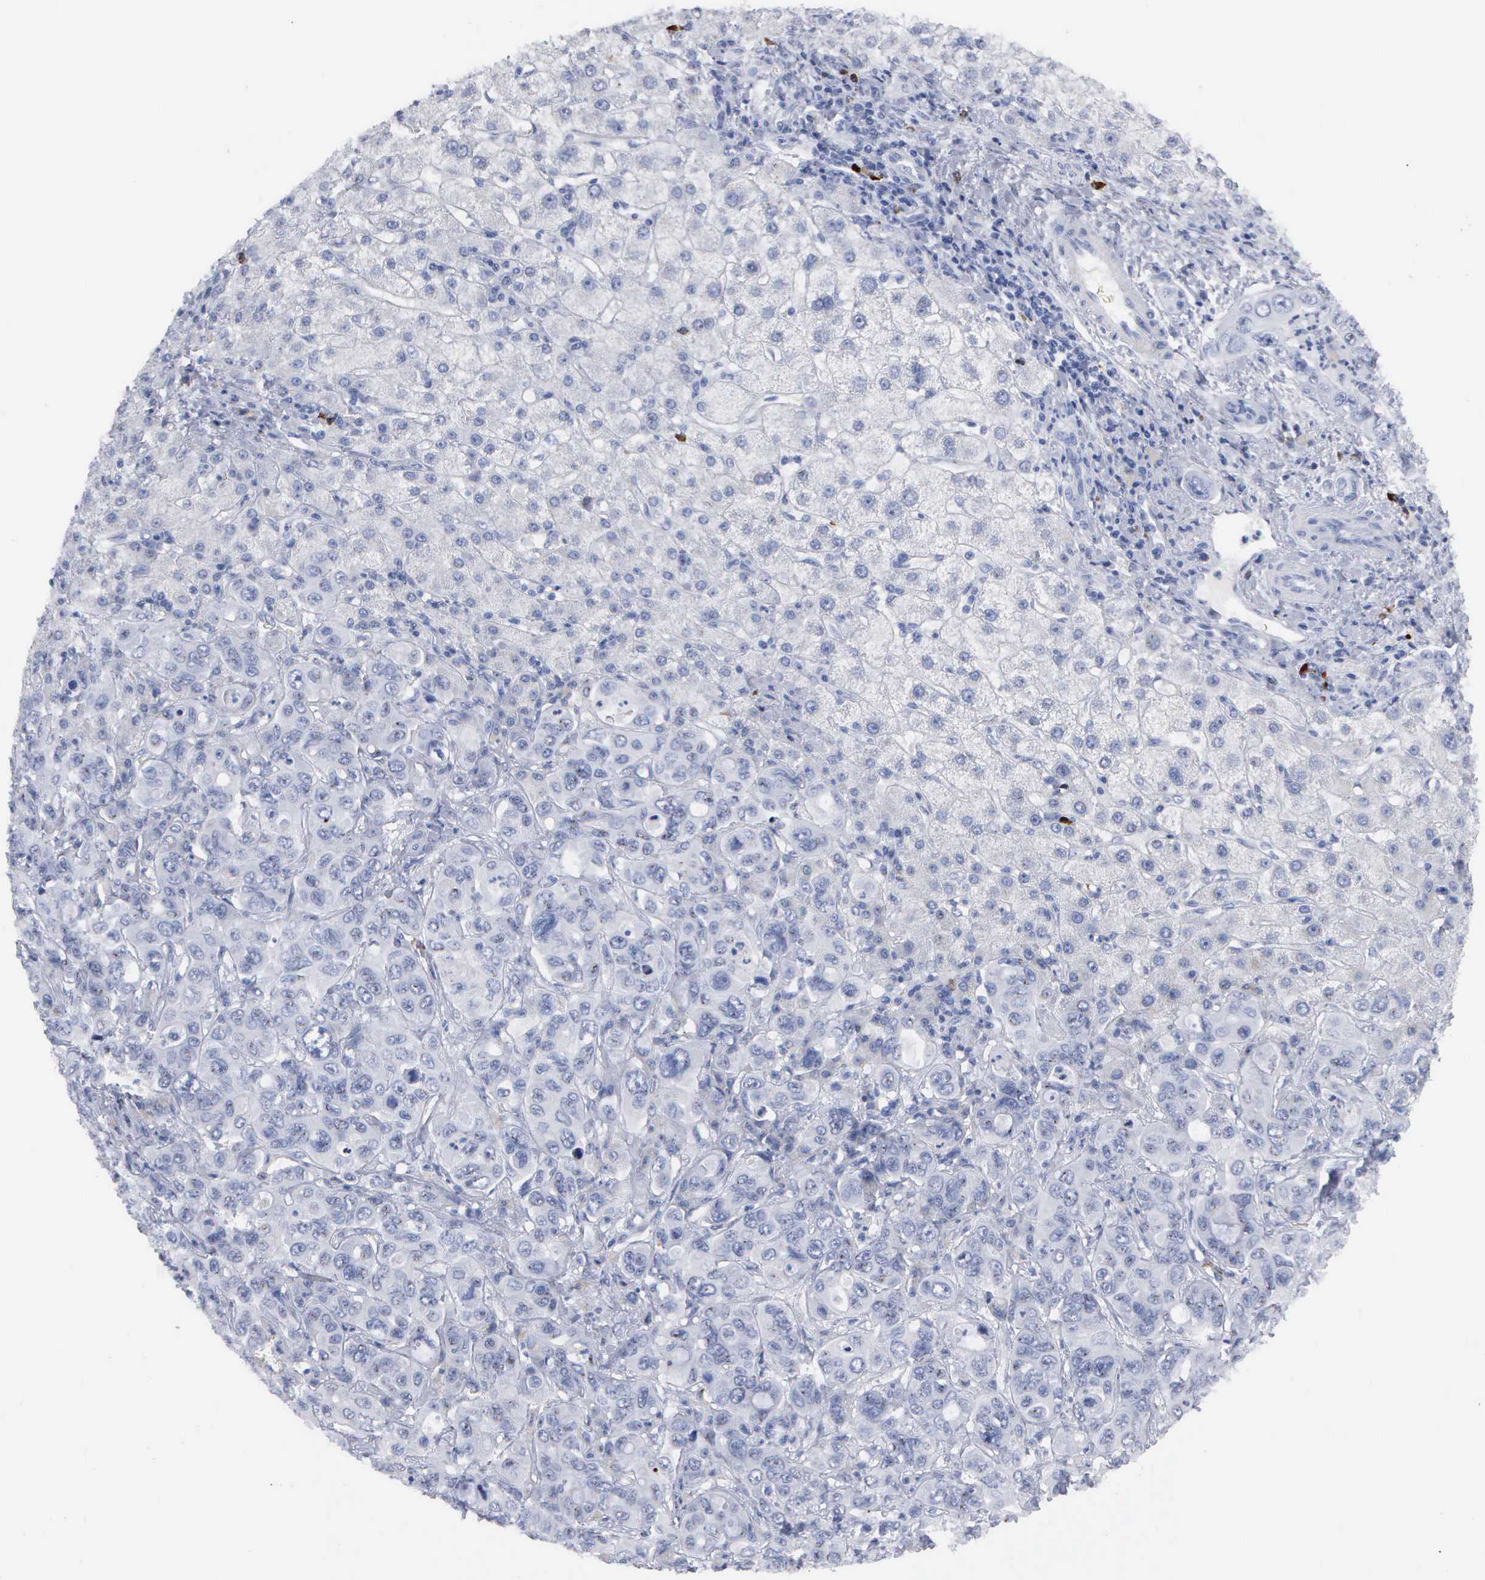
{"staining": {"intensity": "negative", "quantity": "none", "location": "none"}, "tissue": "liver cancer", "cell_type": "Tumor cells", "image_type": "cancer", "snomed": [{"axis": "morphology", "description": "Cholangiocarcinoma"}, {"axis": "topography", "description": "Liver"}], "caption": "Human liver cancer (cholangiocarcinoma) stained for a protein using IHC shows no staining in tumor cells.", "gene": "ASPHD2", "patient": {"sex": "female", "age": 79}}